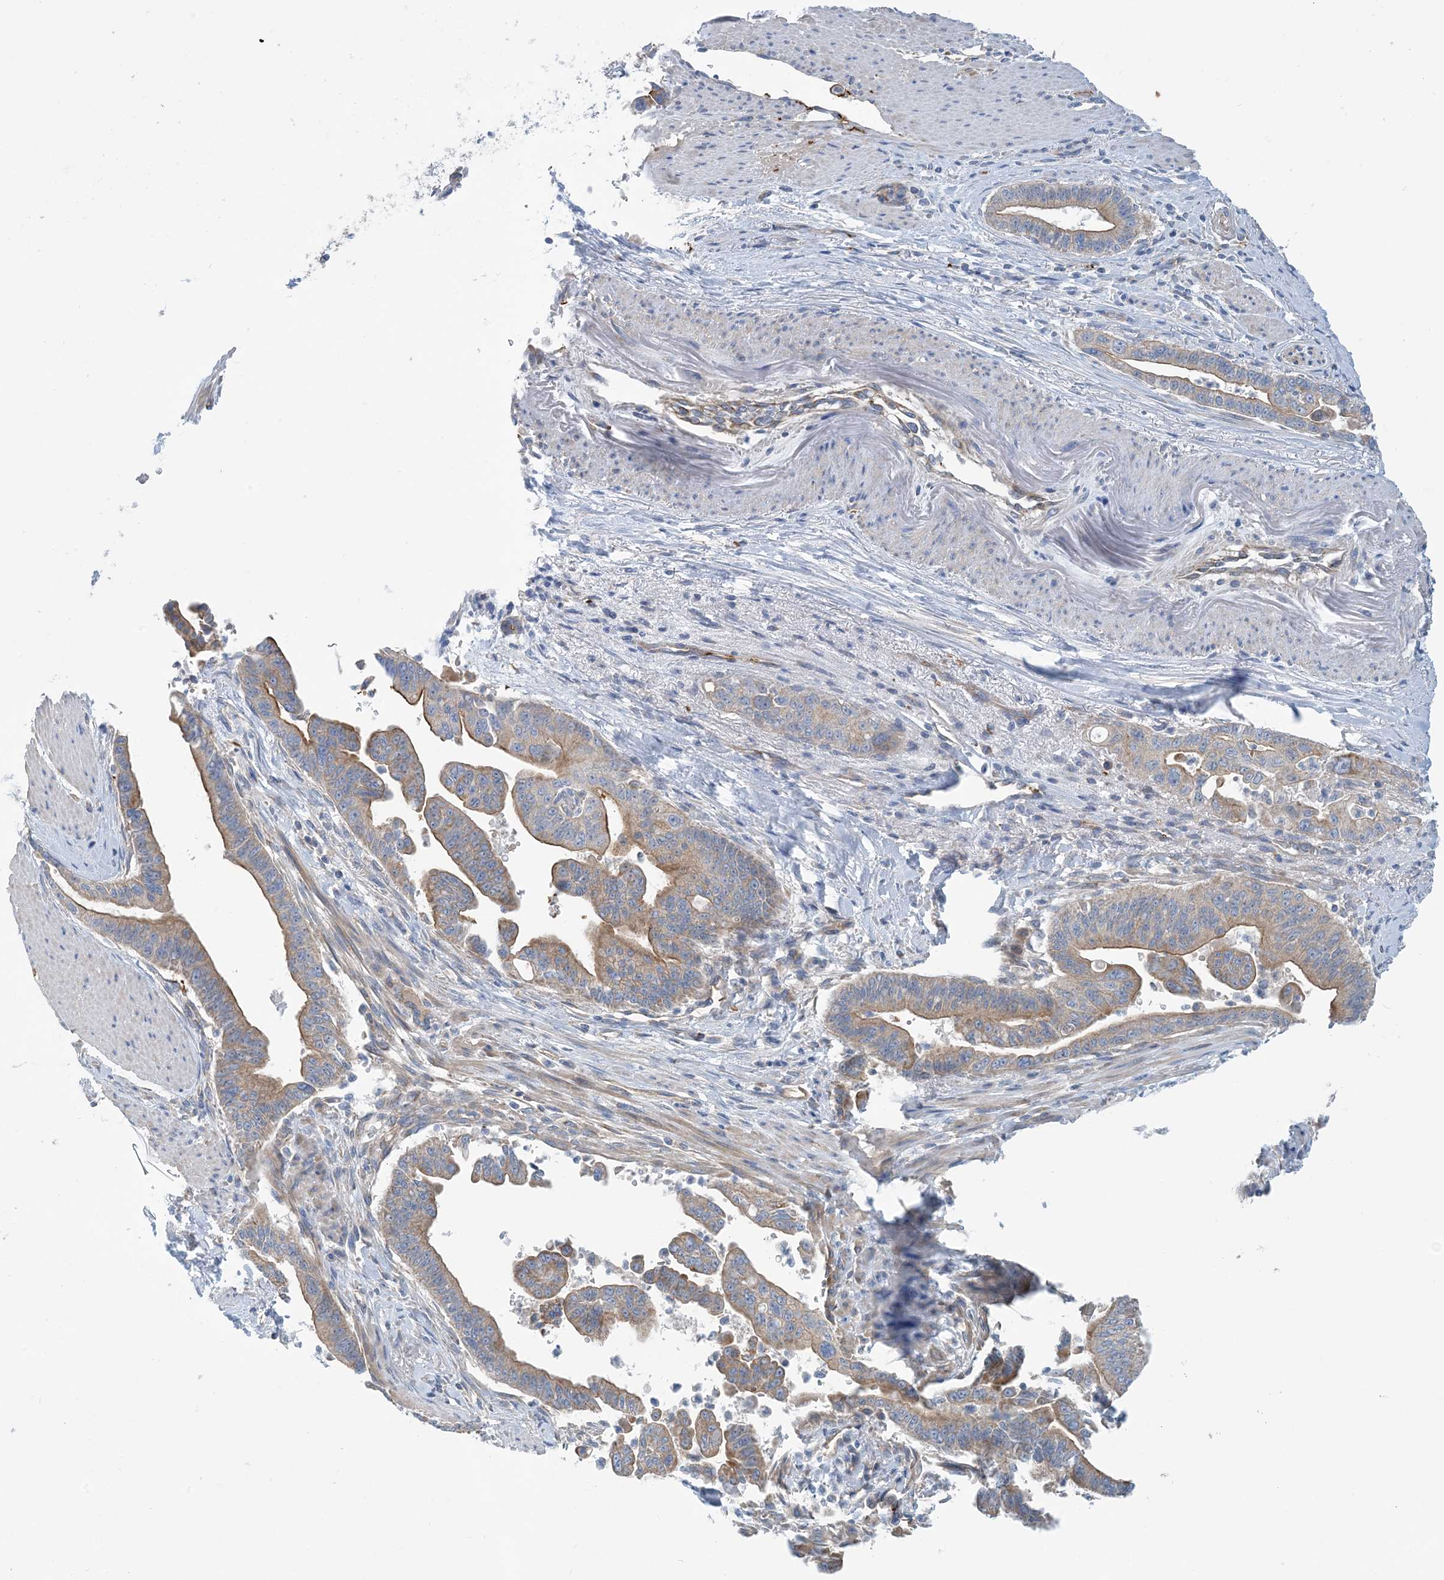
{"staining": {"intensity": "moderate", "quantity": ">75%", "location": "cytoplasmic/membranous"}, "tissue": "pancreatic cancer", "cell_type": "Tumor cells", "image_type": "cancer", "snomed": [{"axis": "morphology", "description": "Adenocarcinoma, NOS"}, {"axis": "topography", "description": "Pancreas"}], "caption": "Immunohistochemistry (DAB (3,3'-diaminobenzidine)) staining of pancreatic adenocarcinoma displays moderate cytoplasmic/membranous protein positivity in about >75% of tumor cells. The staining was performed using DAB to visualize the protein expression in brown, while the nuclei were stained in blue with hematoxylin (Magnification: 20x).", "gene": "PHOSPHO2", "patient": {"sex": "male", "age": 70}}